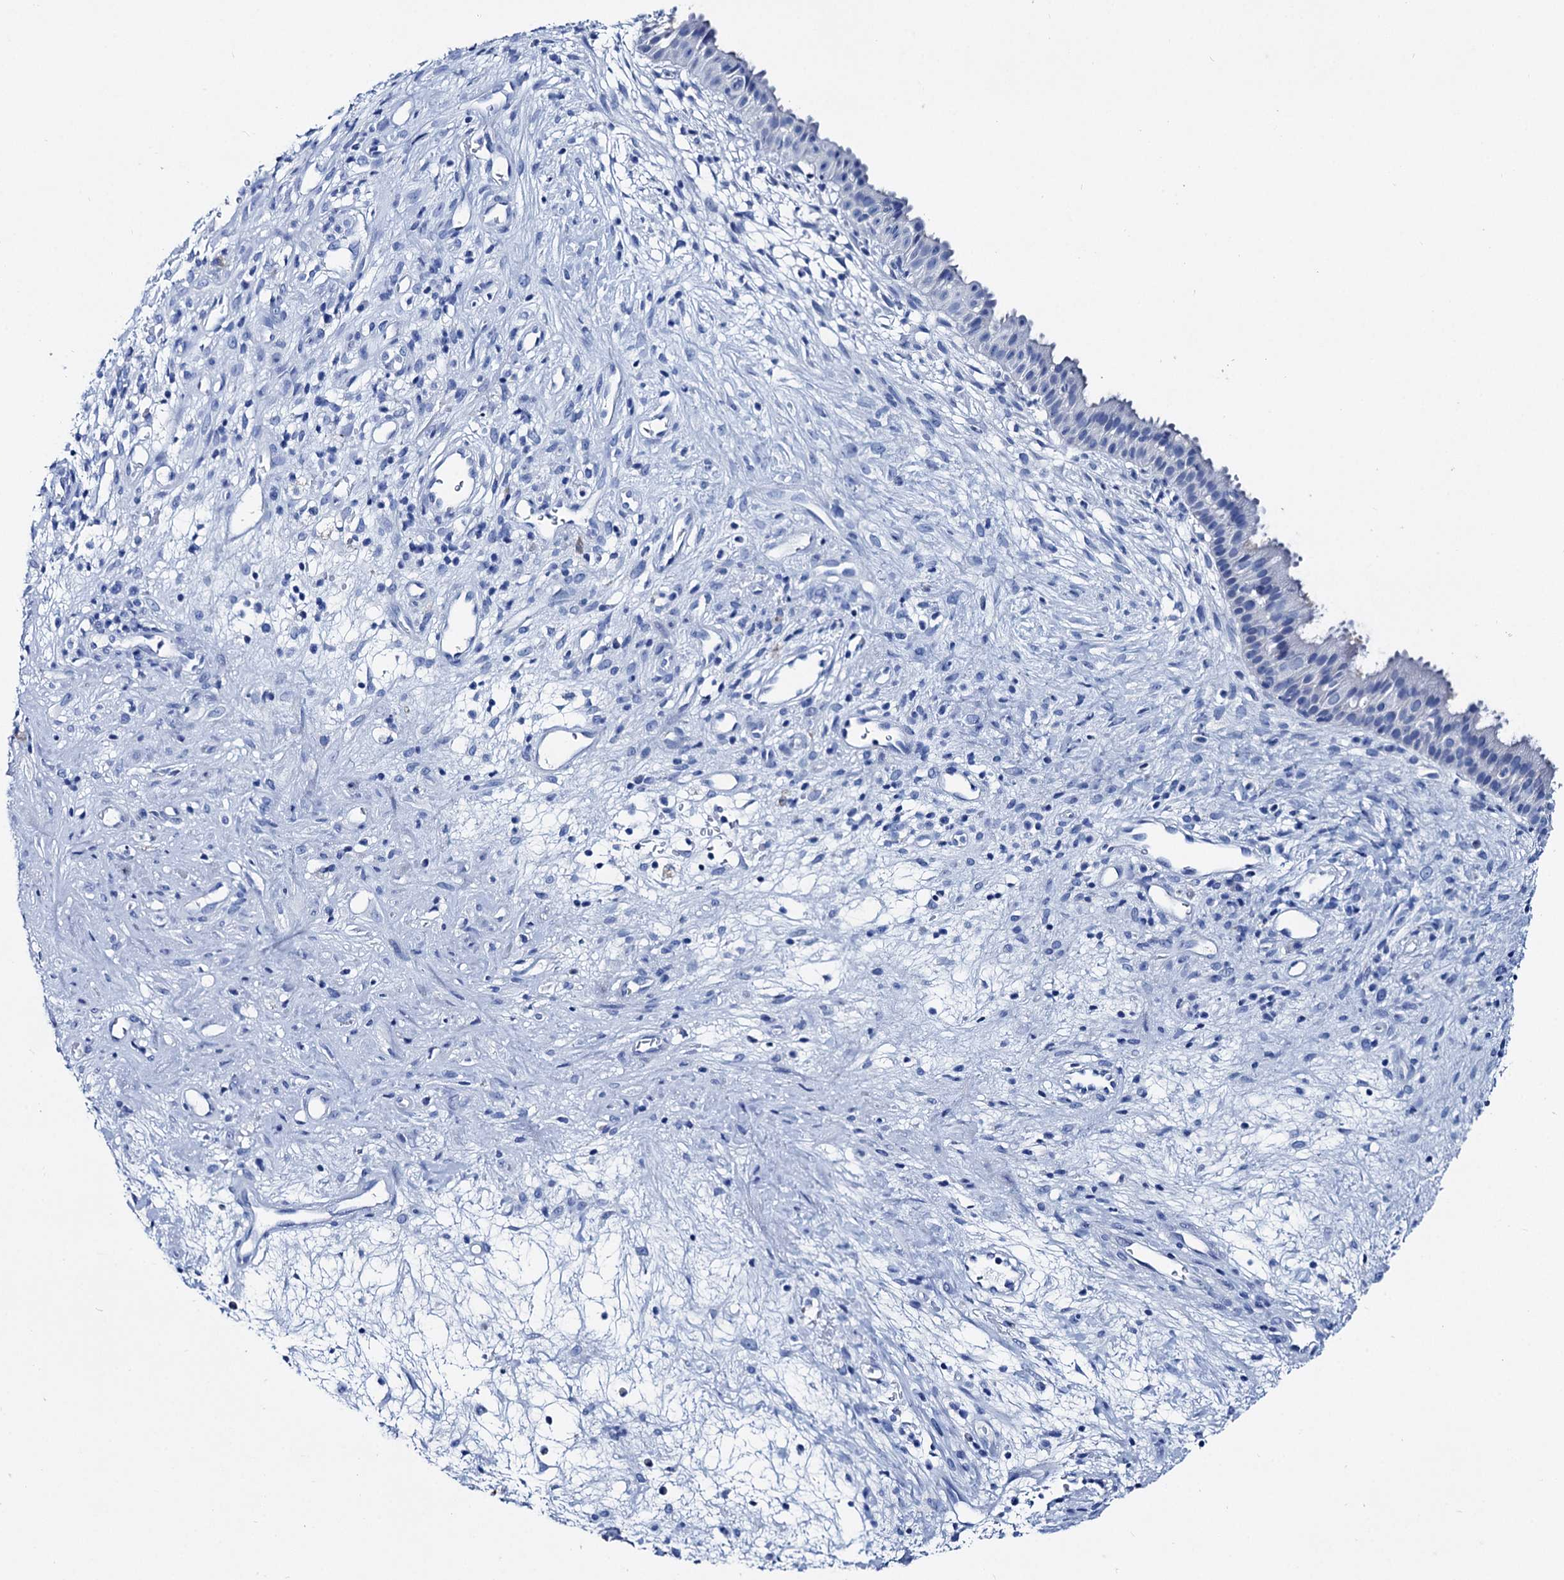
{"staining": {"intensity": "negative", "quantity": "none", "location": "none"}, "tissue": "nasopharynx", "cell_type": "Respiratory epithelial cells", "image_type": "normal", "snomed": [{"axis": "morphology", "description": "Normal tissue, NOS"}, {"axis": "topography", "description": "Nasopharynx"}], "caption": "Respiratory epithelial cells are negative for protein expression in benign human nasopharynx.", "gene": "BRINP1", "patient": {"sex": "male", "age": 22}}